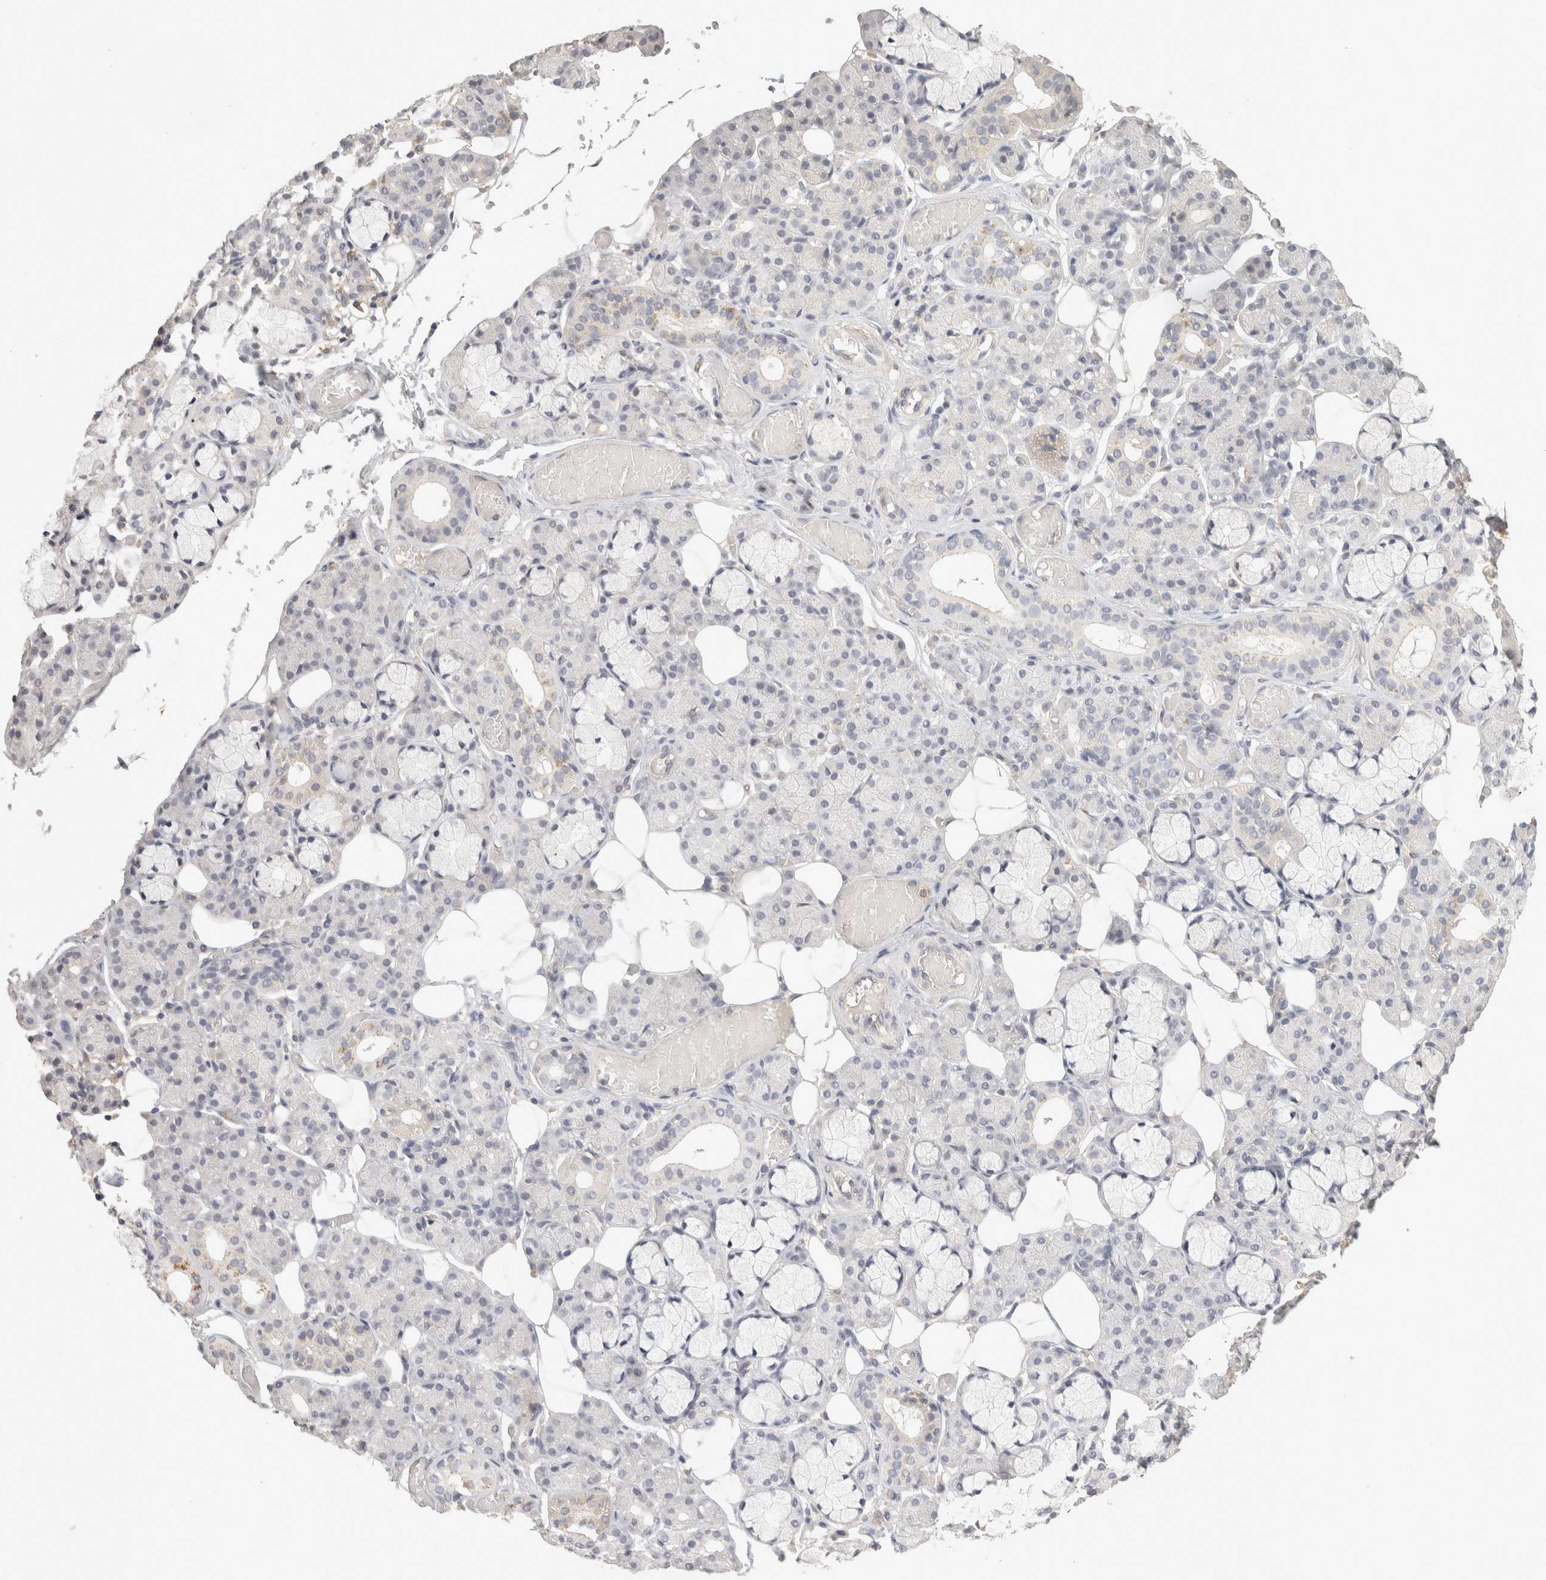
{"staining": {"intensity": "negative", "quantity": "none", "location": "none"}, "tissue": "salivary gland", "cell_type": "Glandular cells", "image_type": "normal", "snomed": [{"axis": "morphology", "description": "Normal tissue, NOS"}, {"axis": "topography", "description": "Salivary gland"}], "caption": "Immunohistochemistry (IHC) of unremarkable salivary gland shows no staining in glandular cells.", "gene": "HAVCR2", "patient": {"sex": "male", "age": 63}}